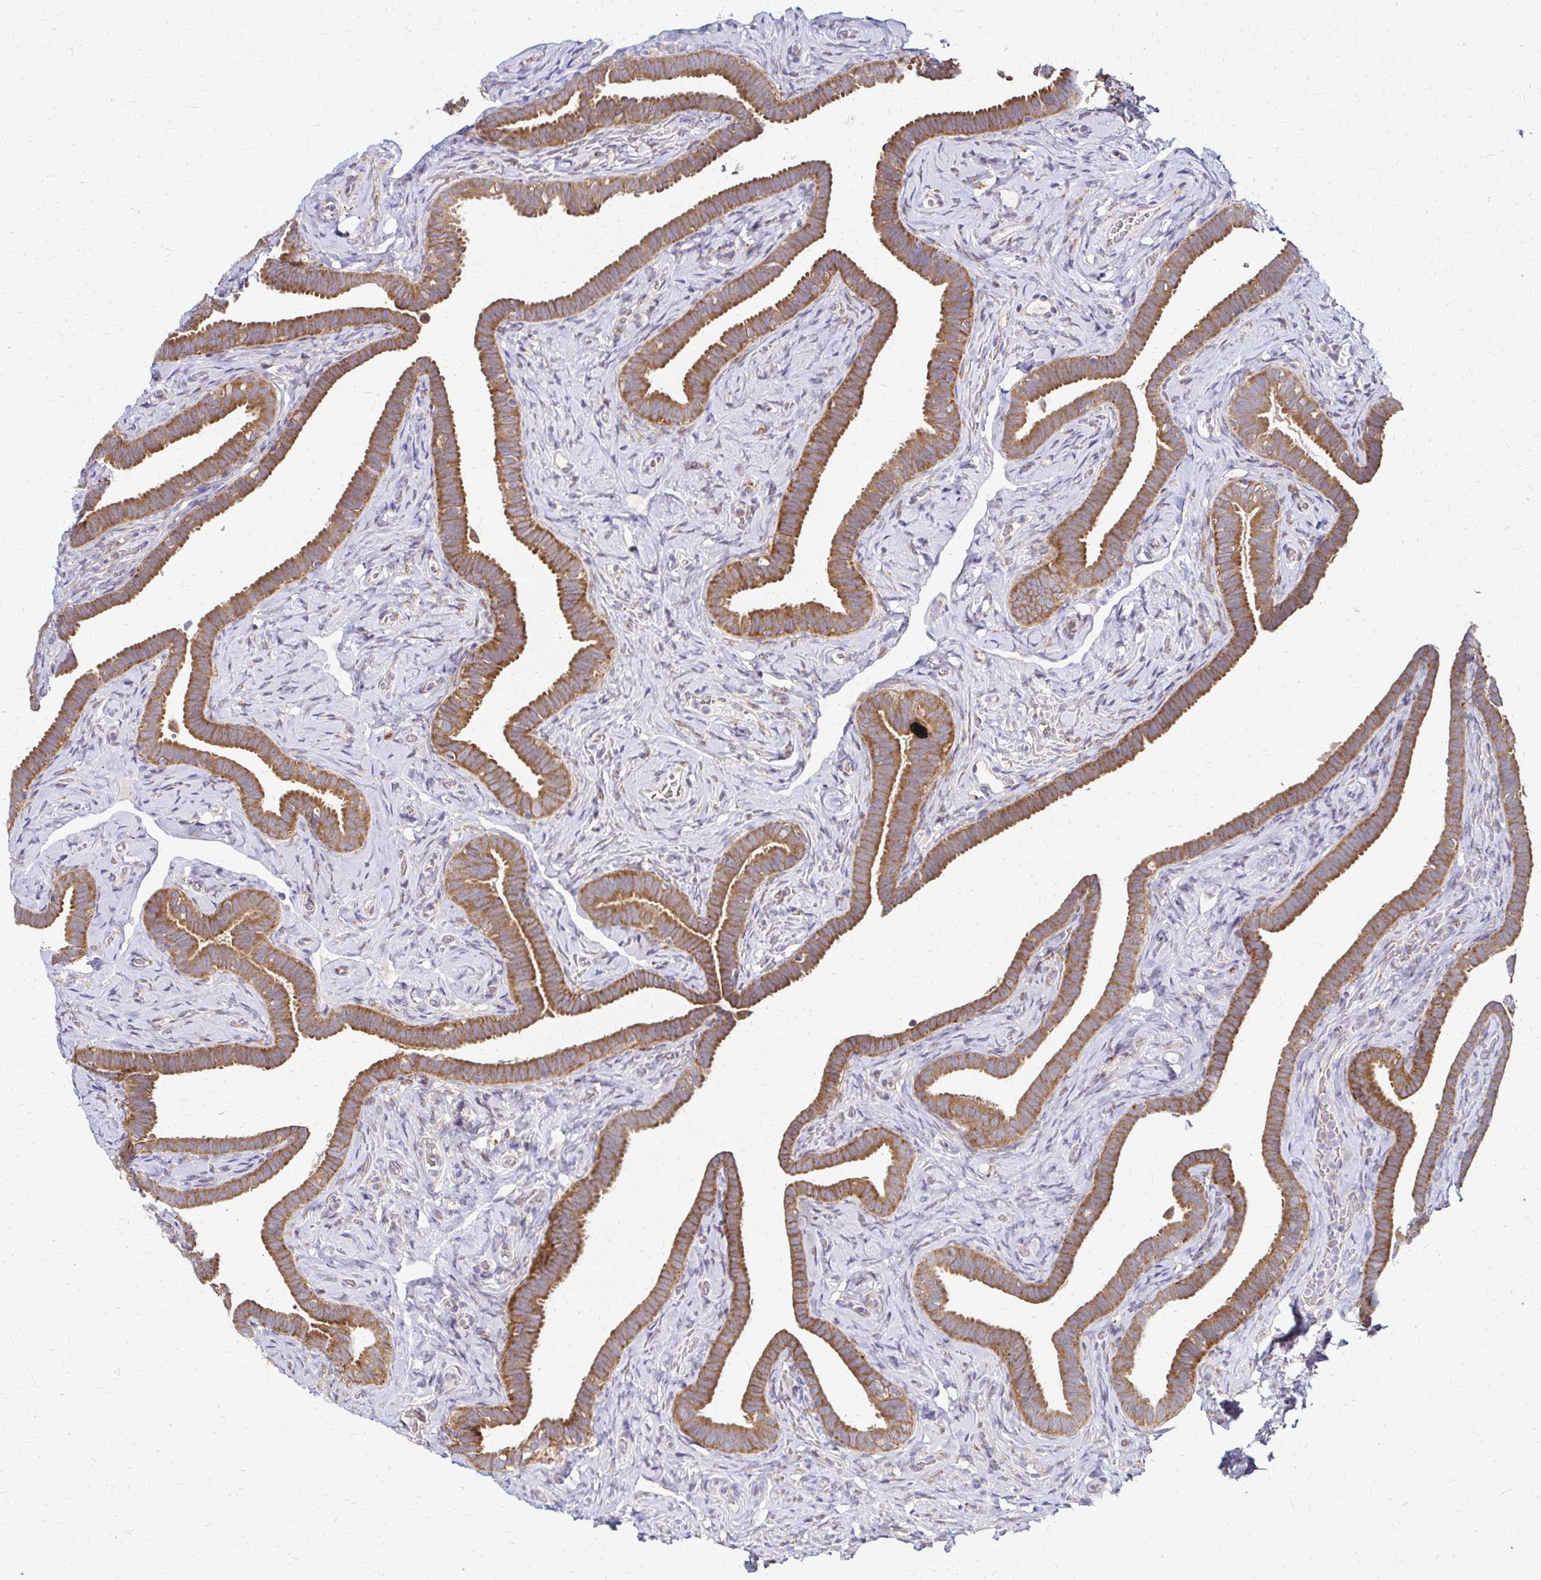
{"staining": {"intensity": "moderate", "quantity": ">75%", "location": "cytoplasmic/membranous"}, "tissue": "fallopian tube", "cell_type": "Glandular cells", "image_type": "normal", "snomed": [{"axis": "morphology", "description": "Normal tissue, NOS"}, {"axis": "topography", "description": "Fallopian tube"}], "caption": "Moderate cytoplasmic/membranous positivity for a protein is present in approximately >75% of glandular cells of benign fallopian tube using immunohistochemistry.", "gene": "IDUA", "patient": {"sex": "female", "age": 69}}